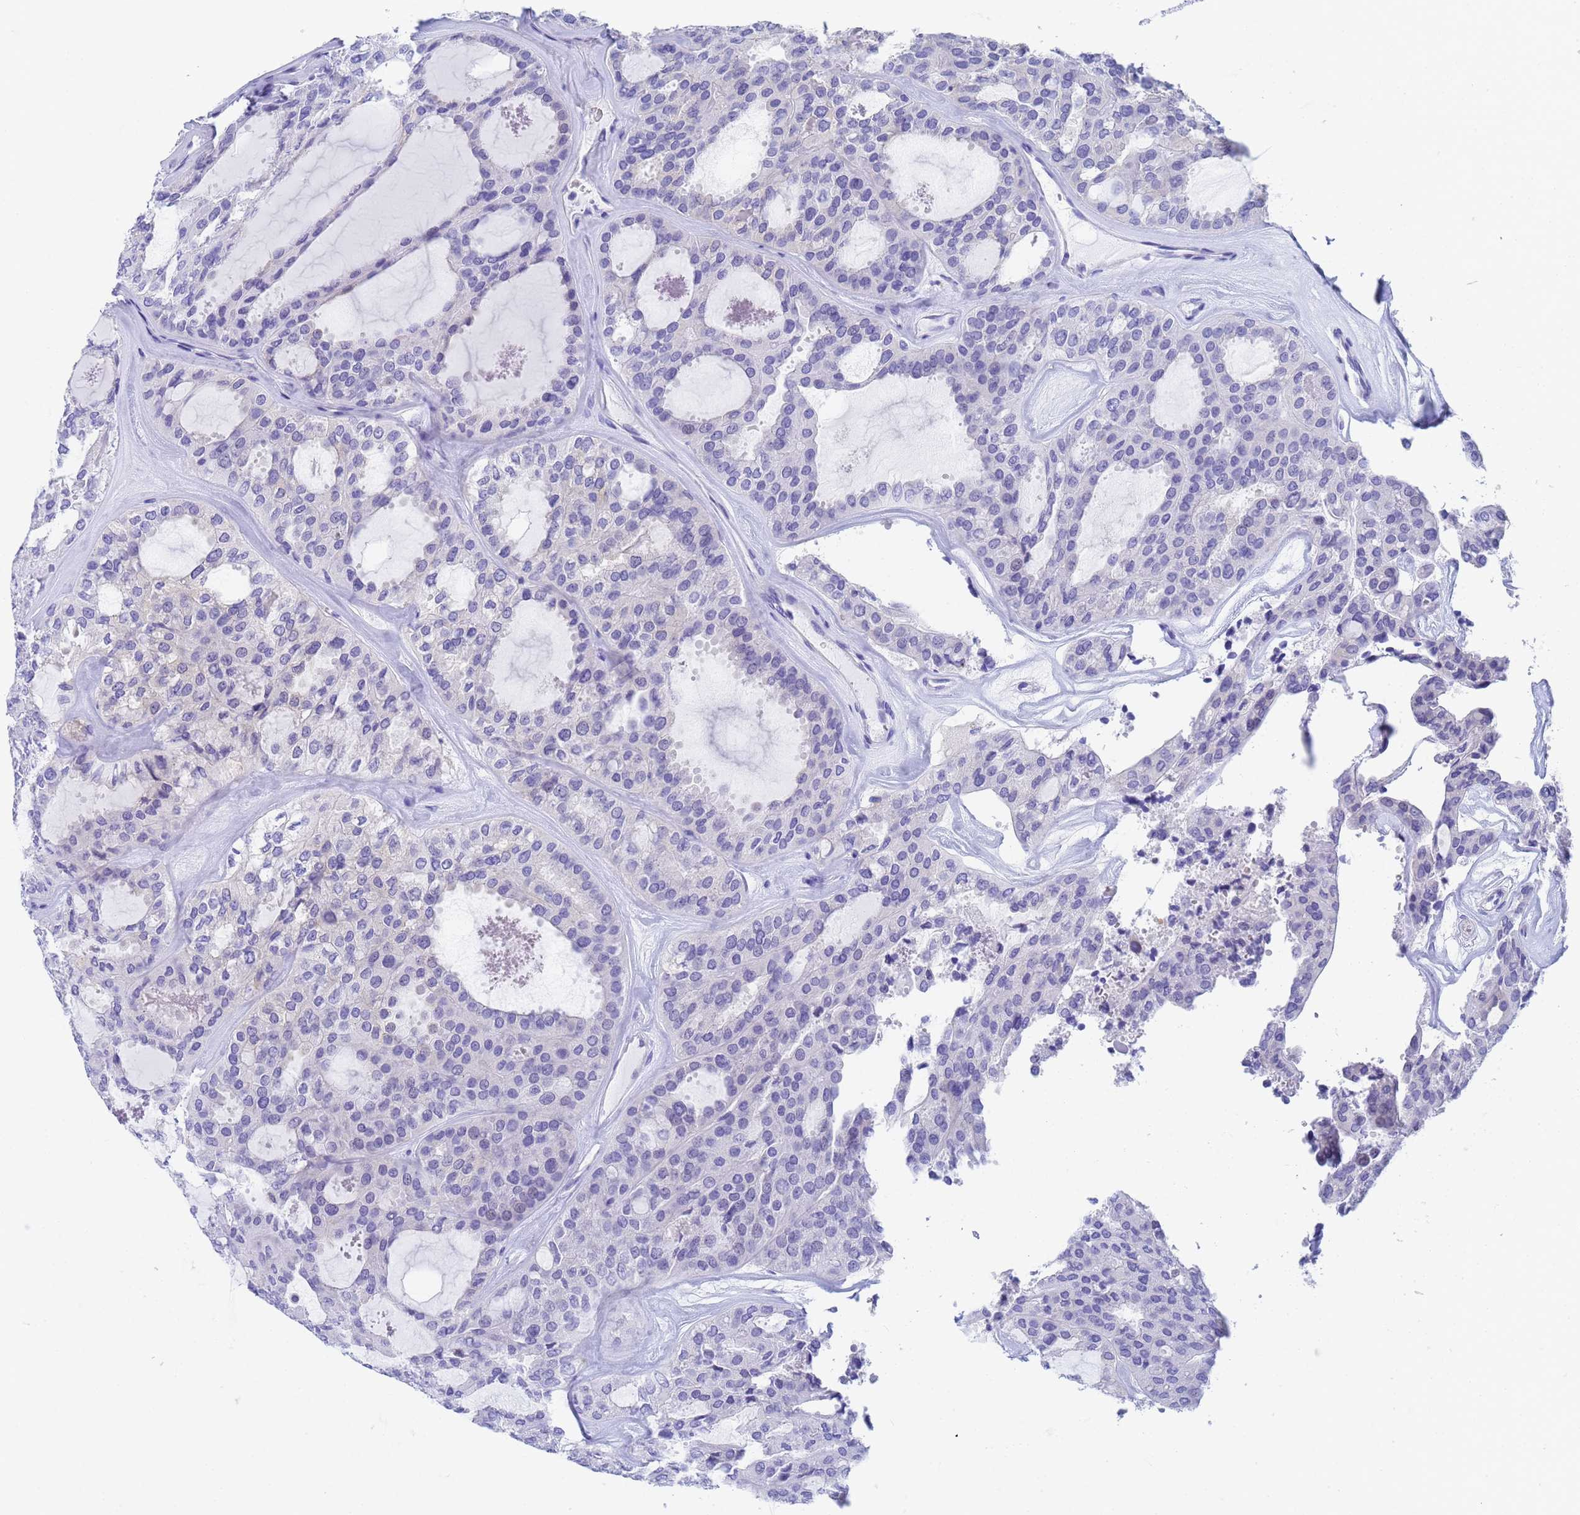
{"staining": {"intensity": "weak", "quantity": "<25%", "location": "cytoplasmic/membranous"}, "tissue": "thyroid cancer", "cell_type": "Tumor cells", "image_type": "cancer", "snomed": [{"axis": "morphology", "description": "Follicular adenoma carcinoma, NOS"}, {"axis": "topography", "description": "Thyroid gland"}], "caption": "There is no significant positivity in tumor cells of follicular adenoma carcinoma (thyroid).", "gene": "STATH", "patient": {"sex": "male", "age": 75}}